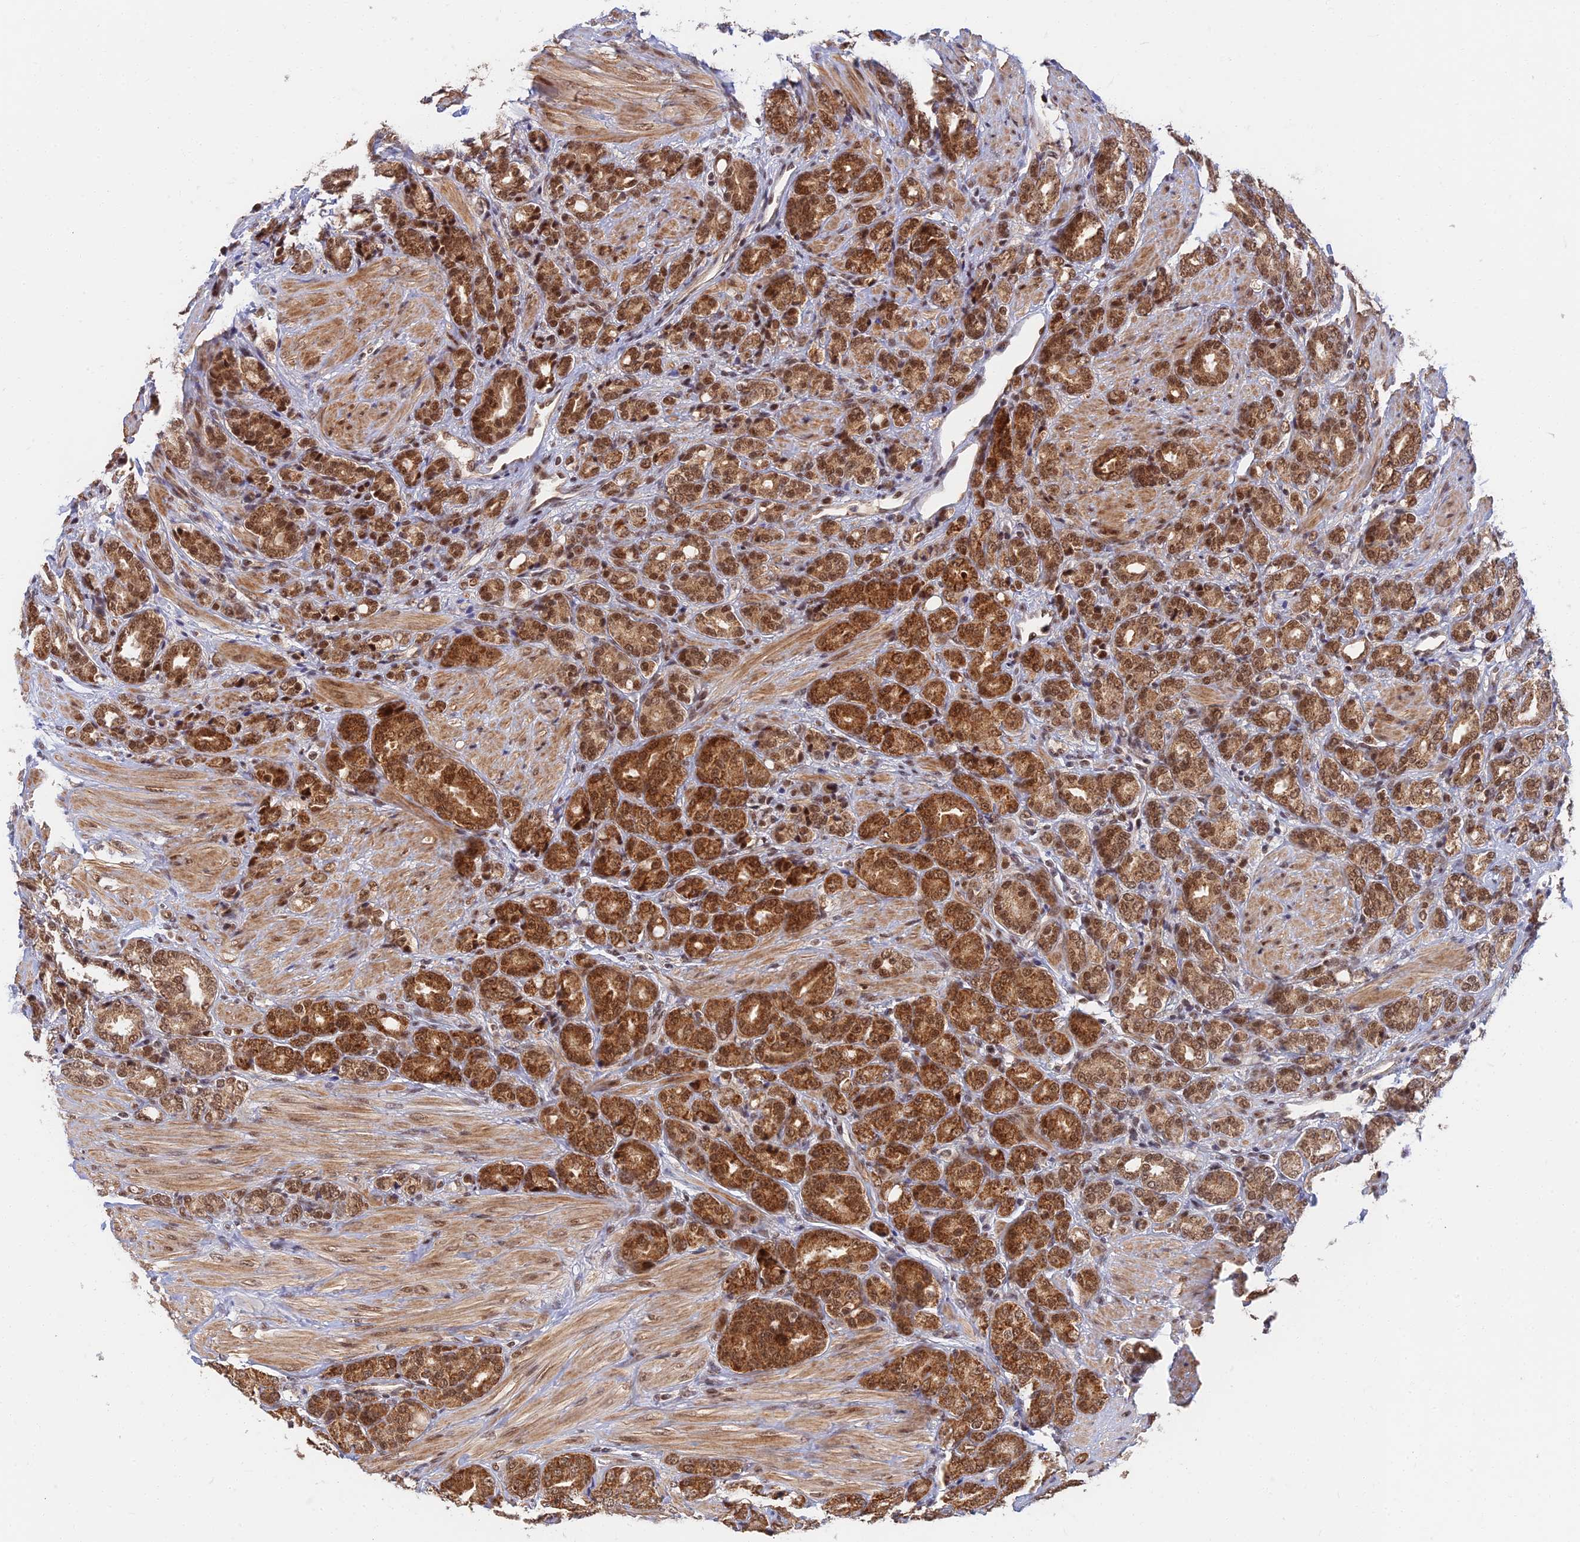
{"staining": {"intensity": "strong", "quantity": ">75%", "location": "cytoplasmic/membranous,nuclear"}, "tissue": "prostate cancer", "cell_type": "Tumor cells", "image_type": "cancer", "snomed": [{"axis": "morphology", "description": "Adenocarcinoma, High grade"}, {"axis": "topography", "description": "Prostate"}], "caption": "Protein analysis of prostate high-grade adenocarcinoma tissue reveals strong cytoplasmic/membranous and nuclear expression in approximately >75% of tumor cells.", "gene": "TCEA2", "patient": {"sex": "male", "age": 62}}